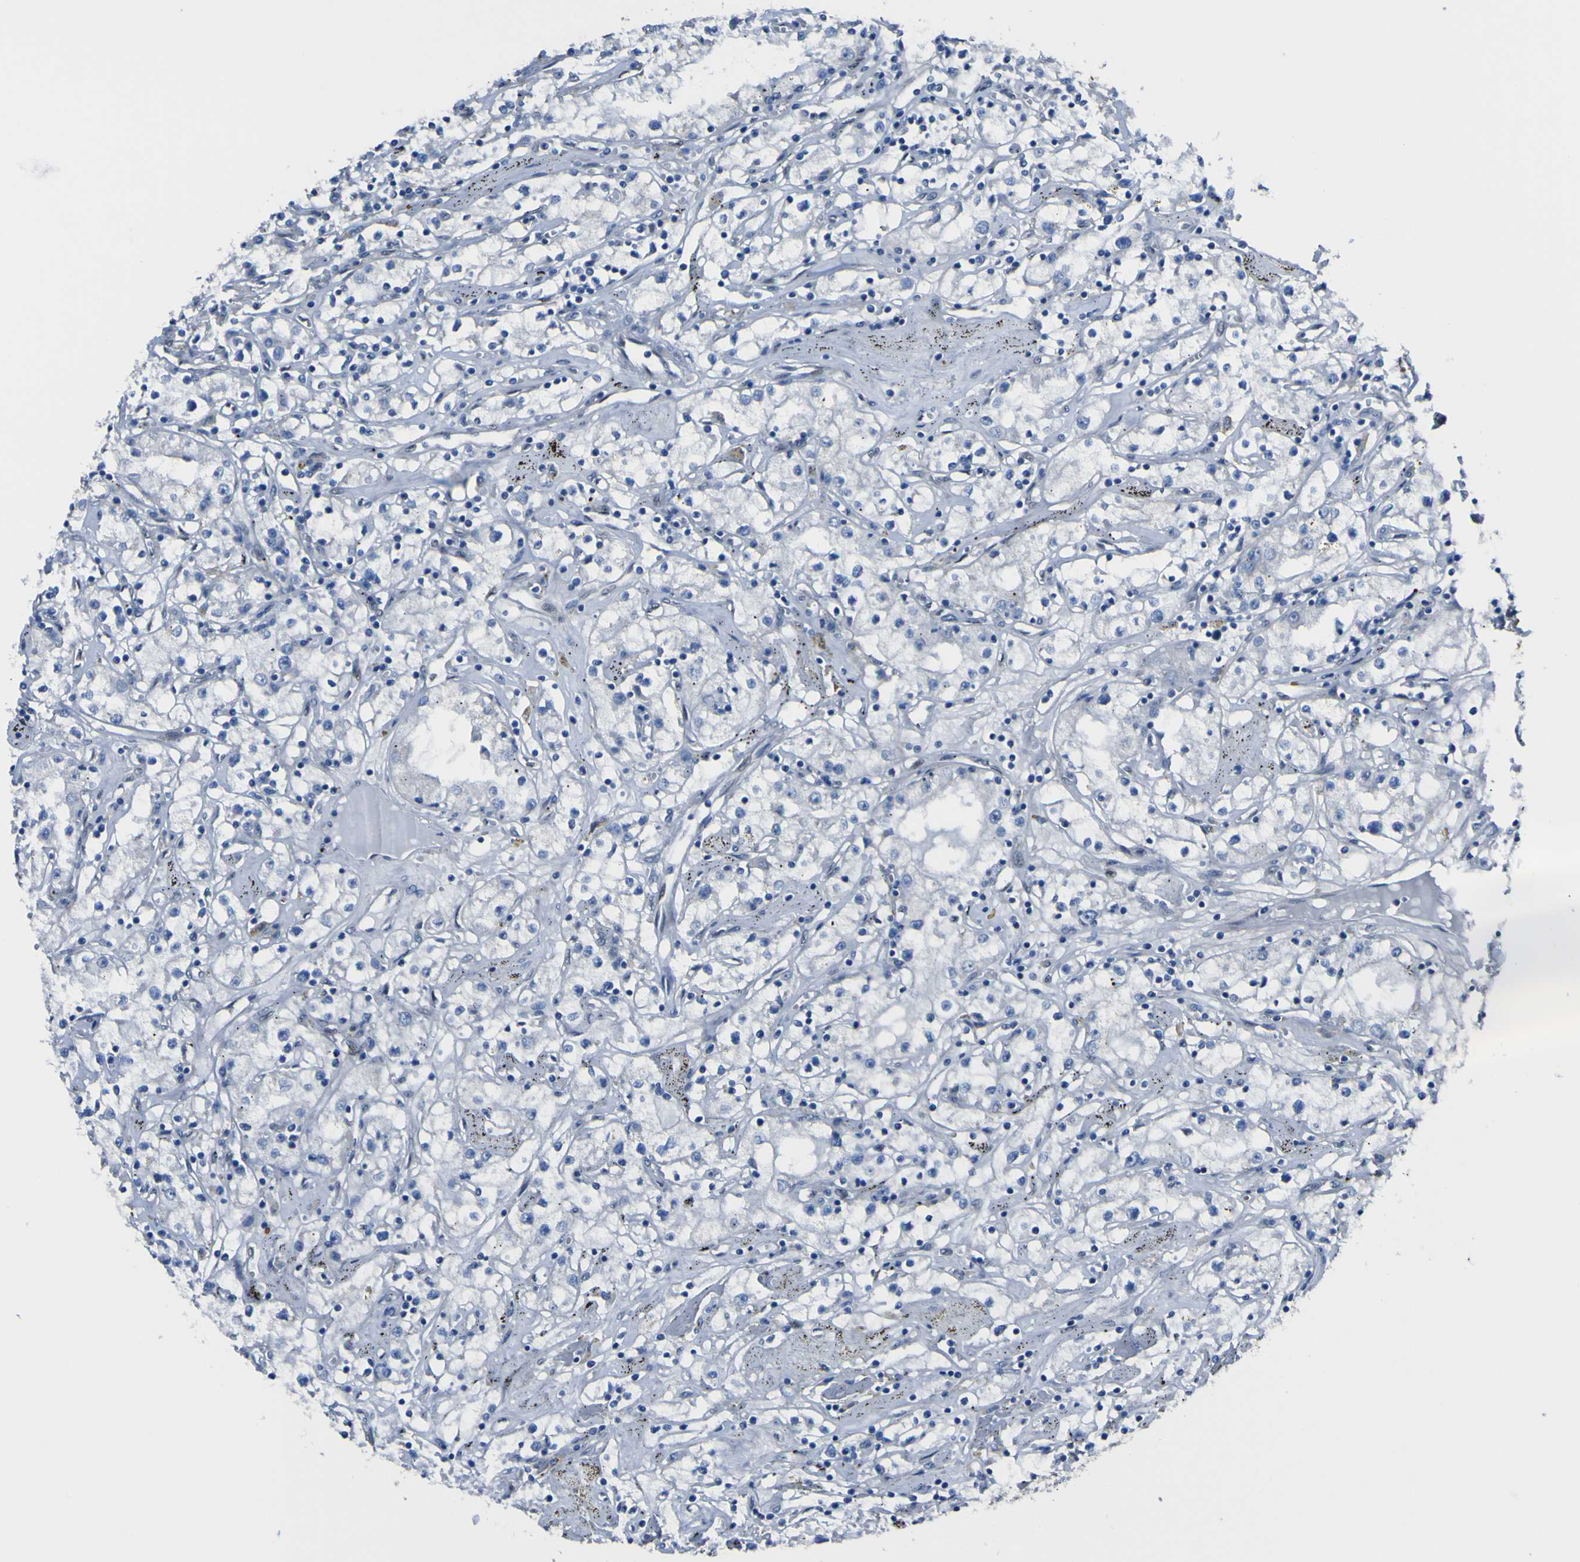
{"staining": {"intensity": "negative", "quantity": "none", "location": "none"}, "tissue": "renal cancer", "cell_type": "Tumor cells", "image_type": "cancer", "snomed": [{"axis": "morphology", "description": "Adenocarcinoma, NOS"}, {"axis": "topography", "description": "Kidney"}], "caption": "This is an immunohistochemistry (IHC) micrograph of adenocarcinoma (renal). There is no expression in tumor cells.", "gene": "LRRN1", "patient": {"sex": "male", "age": 56}}